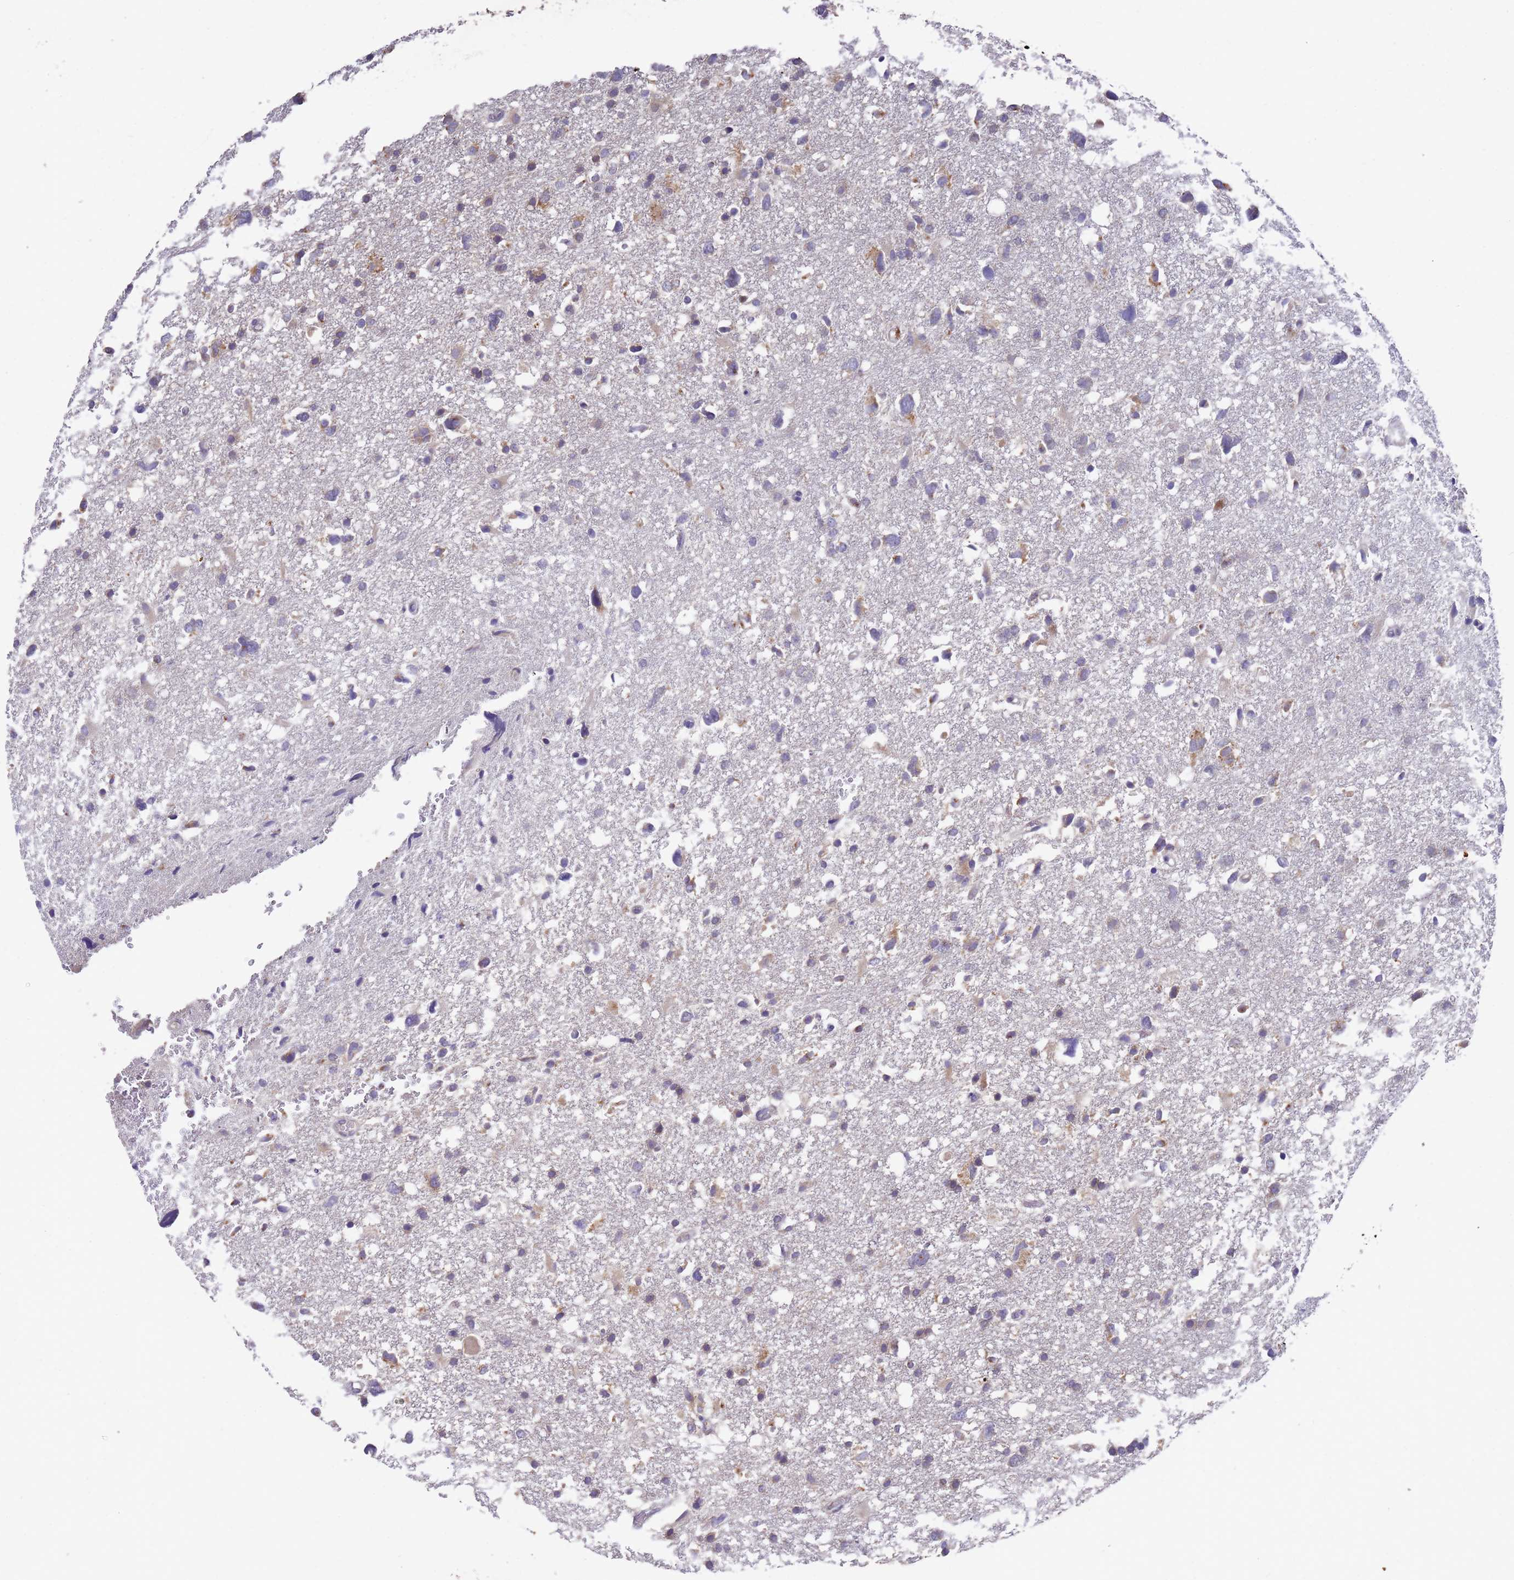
{"staining": {"intensity": "moderate", "quantity": "<25%", "location": "cytoplasmic/membranous"}, "tissue": "glioma", "cell_type": "Tumor cells", "image_type": "cancer", "snomed": [{"axis": "morphology", "description": "Glioma, malignant, High grade"}, {"axis": "topography", "description": "Brain"}], "caption": "High-grade glioma (malignant) stained with a brown dye demonstrates moderate cytoplasmic/membranous positive positivity in approximately <25% of tumor cells.", "gene": "DCAF12L2", "patient": {"sex": "male", "age": 61}}